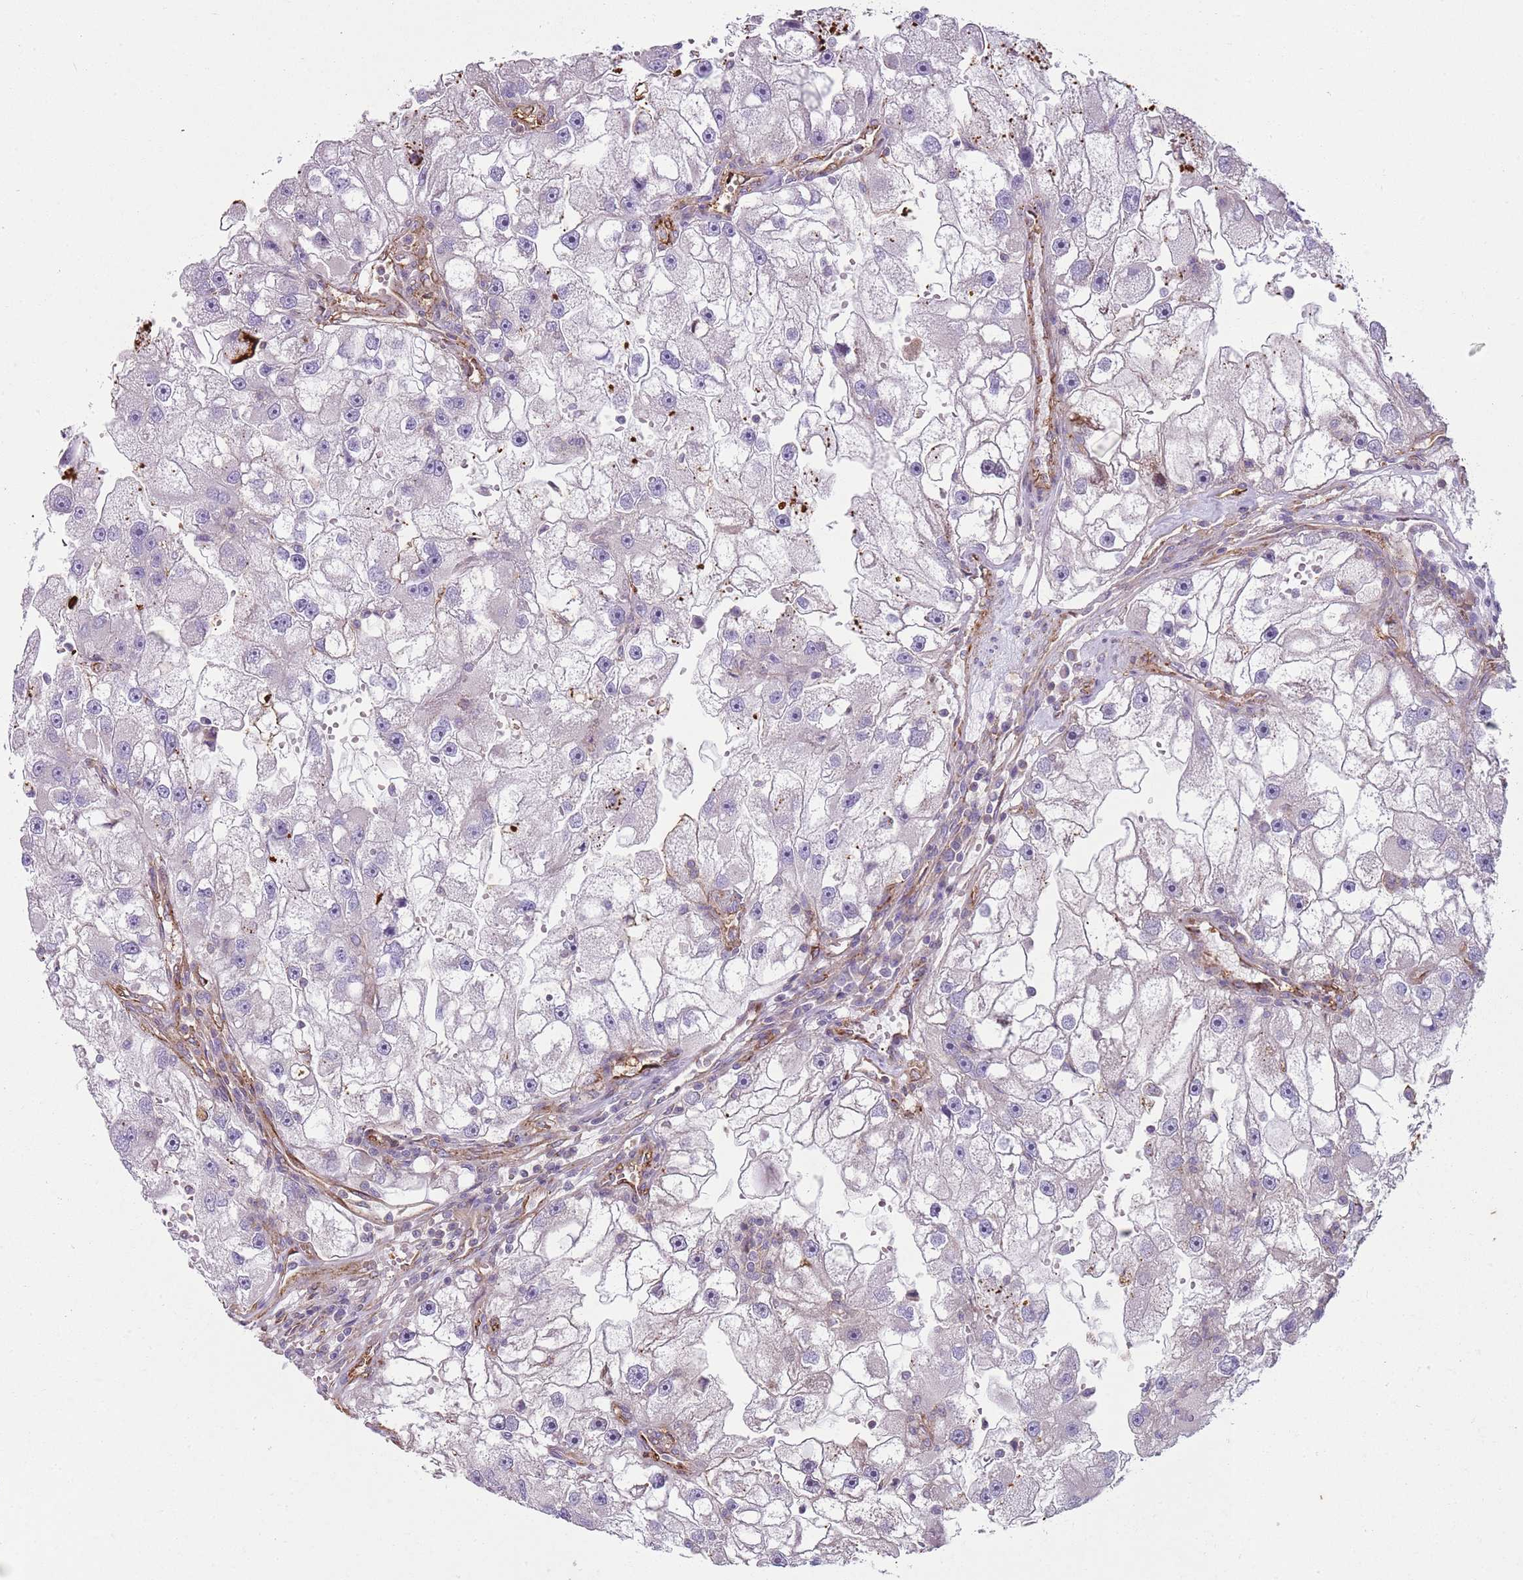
{"staining": {"intensity": "weak", "quantity": "<25%", "location": "cytoplasmic/membranous"}, "tissue": "renal cancer", "cell_type": "Tumor cells", "image_type": "cancer", "snomed": [{"axis": "morphology", "description": "Adenocarcinoma, NOS"}, {"axis": "topography", "description": "Kidney"}], "caption": "Tumor cells are negative for protein expression in human adenocarcinoma (renal).", "gene": "GNAI3", "patient": {"sex": "male", "age": 63}}